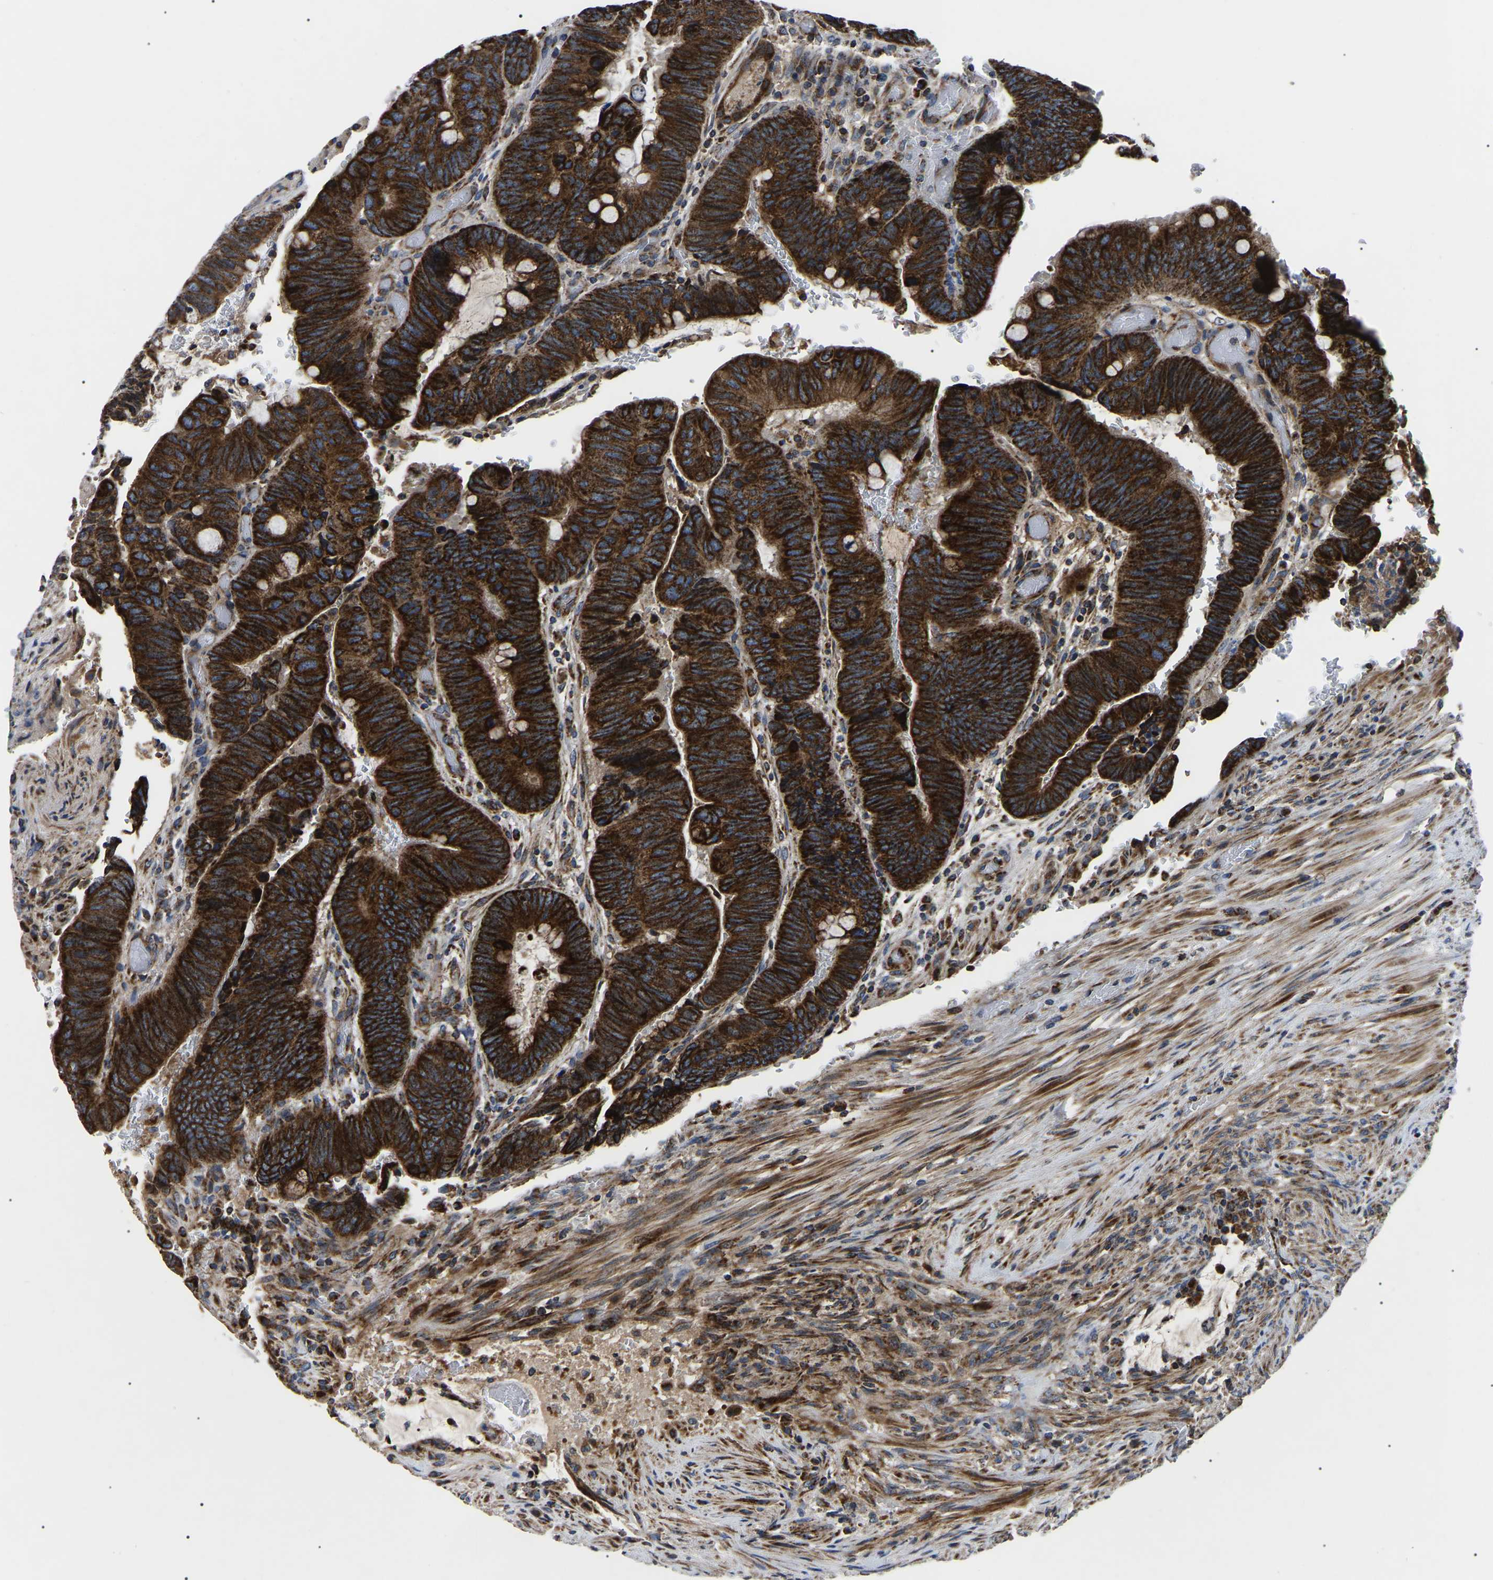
{"staining": {"intensity": "strong", "quantity": ">75%", "location": "cytoplasmic/membranous"}, "tissue": "colorectal cancer", "cell_type": "Tumor cells", "image_type": "cancer", "snomed": [{"axis": "morphology", "description": "Normal tissue, NOS"}, {"axis": "morphology", "description": "Adenocarcinoma, NOS"}, {"axis": "topography", "description": "Rectum"}], "caption": "Colorectal adenocarcinoma tissue exhibits strong cytoplasmic/membranous positivity in approximately >75% of tumor cells The staining is performed using DAB (3,3'-diaminobenzidine) brown chromogen to label protein expression. The nuclei are counter-stained blue using hematoxylin.", "gene": "PPM1E", "patient": {"sex": "male", "age": 92}}